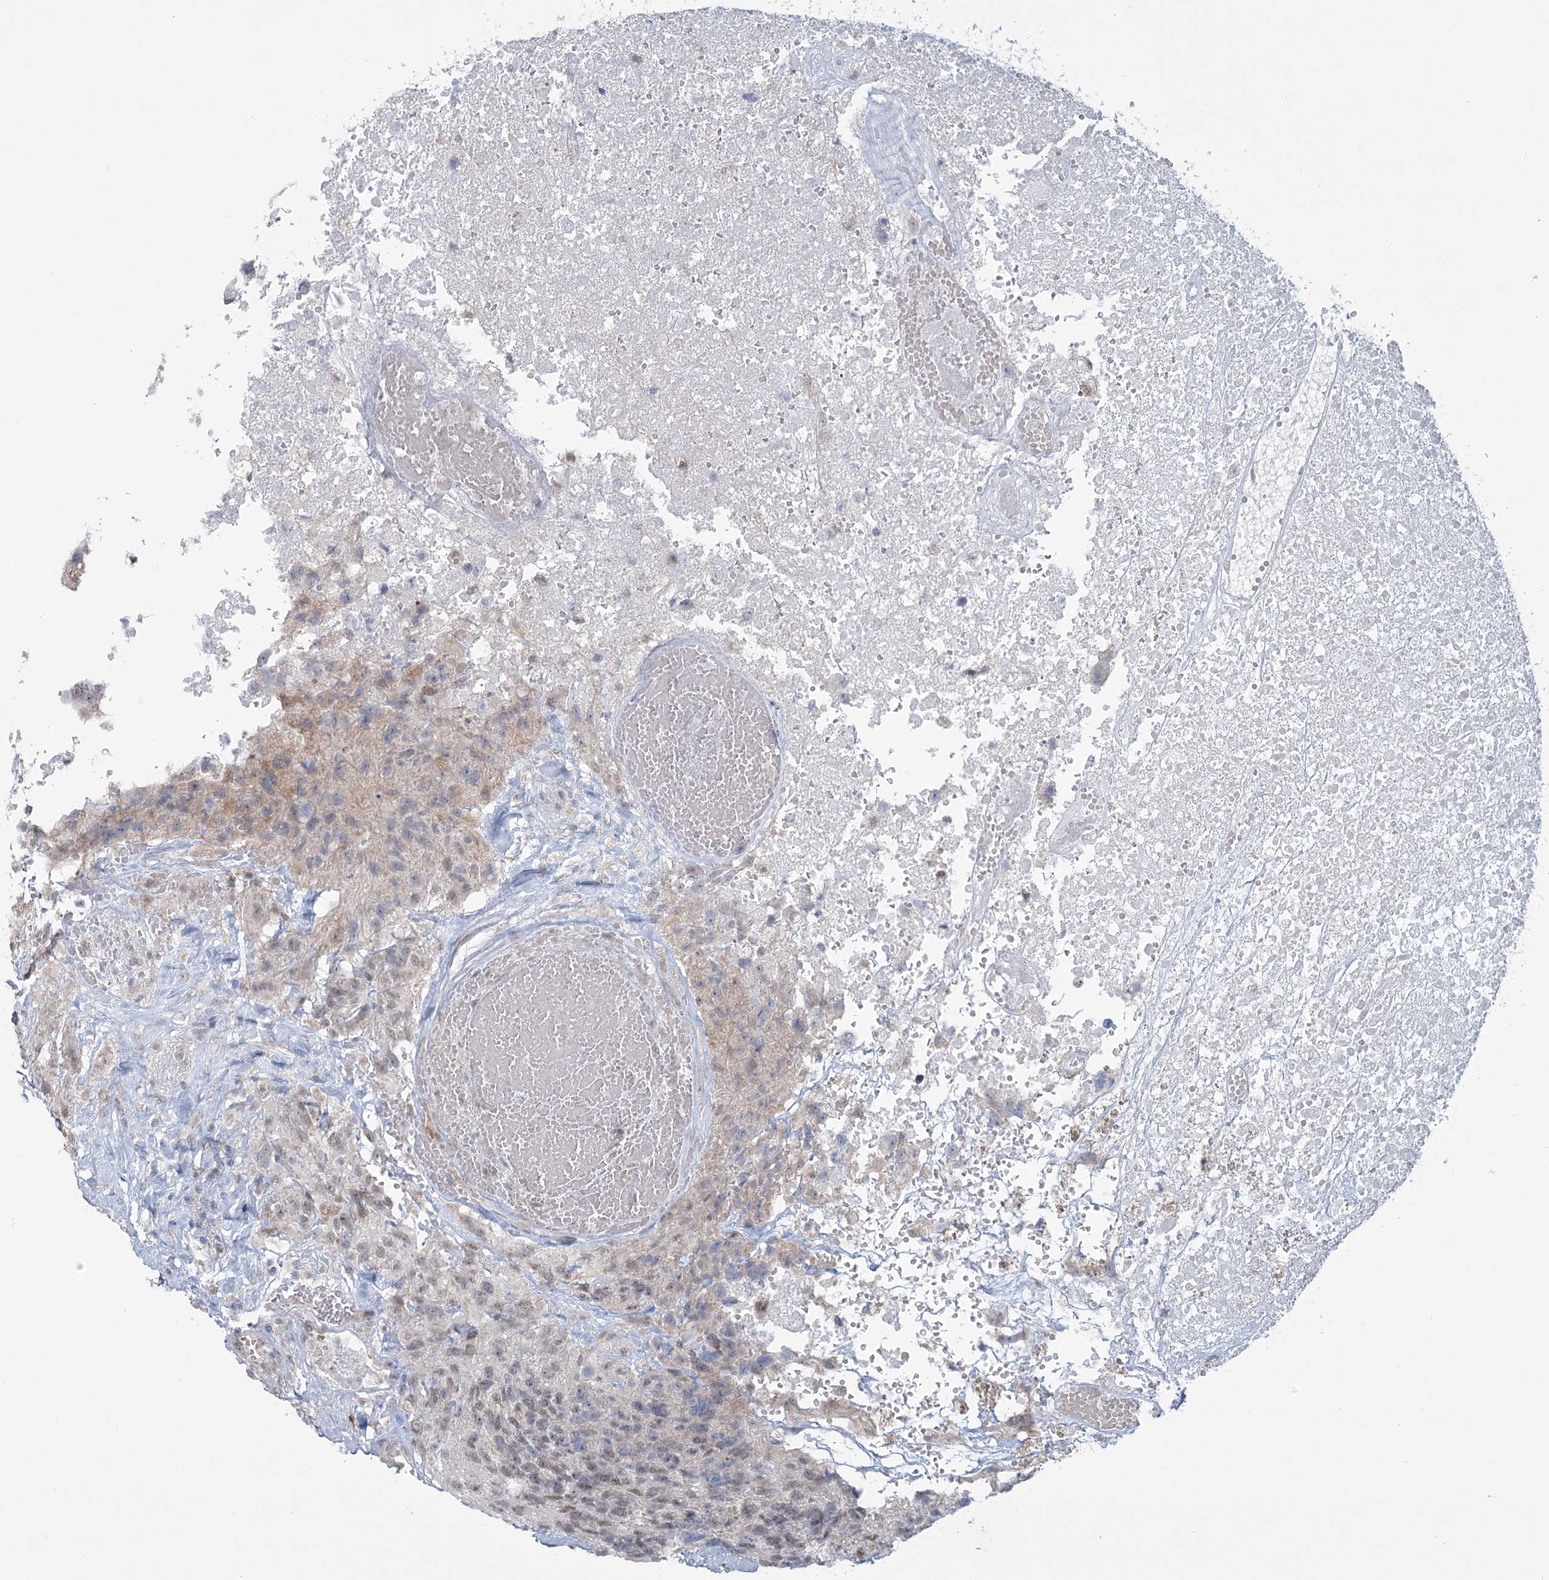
{"staining": {"intensity": "negative", "quantity": "none", "location": "none"}, "tissue": "glioma", "cell_type": "Tumor cells", "image_type": "cancer", "snomed": [{"axis": "morphology", "description": "Glioma, malignant, High grade"}, {"axis": "topography", "description": "Brain"}], "caption": "A high-resolution histopathology image shows IHC staining of glioma, which shows no significant staining in tumor cells.", "gene": "MTG1", "patient": {"sex": "male", "age": 69}}